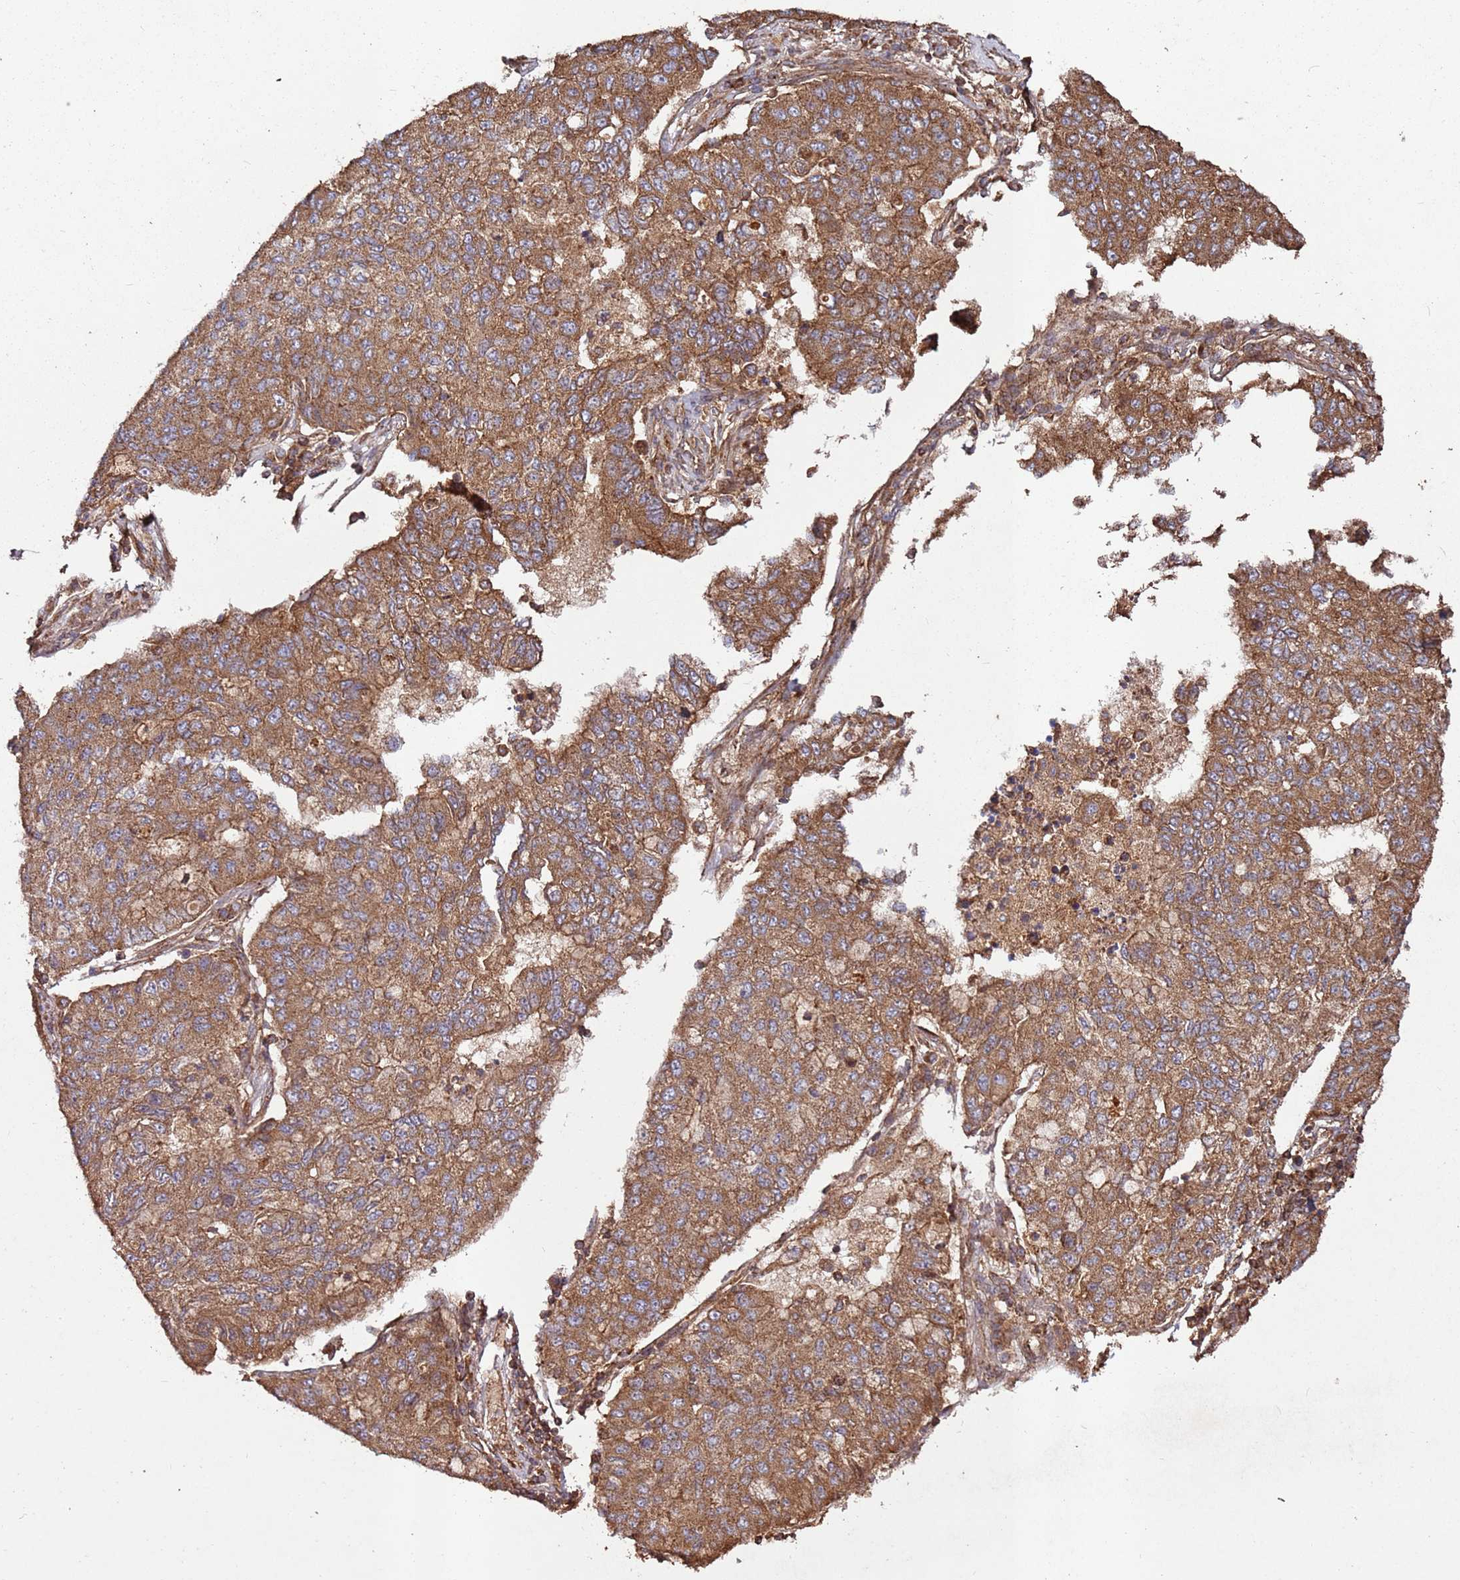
{"staining": {"intensity": "moderate", "quantity": ">75%", "location": "cytoplasmic/membranous"}, "tissue": "lung cancer", "cell_type": "Tumor cells", "image_type": "cancer", "snomed": [{"axis": "morphology", "description": "Squamous cell carcinoma, NOS"}, {"axis": "topography", "description": "Lung"}], "caption": "Moderate cytoplasmic/membranous positivity for a protein is identified in about >75% of tumor cells of squamous cell carcinoma (lung) using immunohistochemistry.", "gene": "FAM186A", "patient": {"sex": "male", "age": 74}}